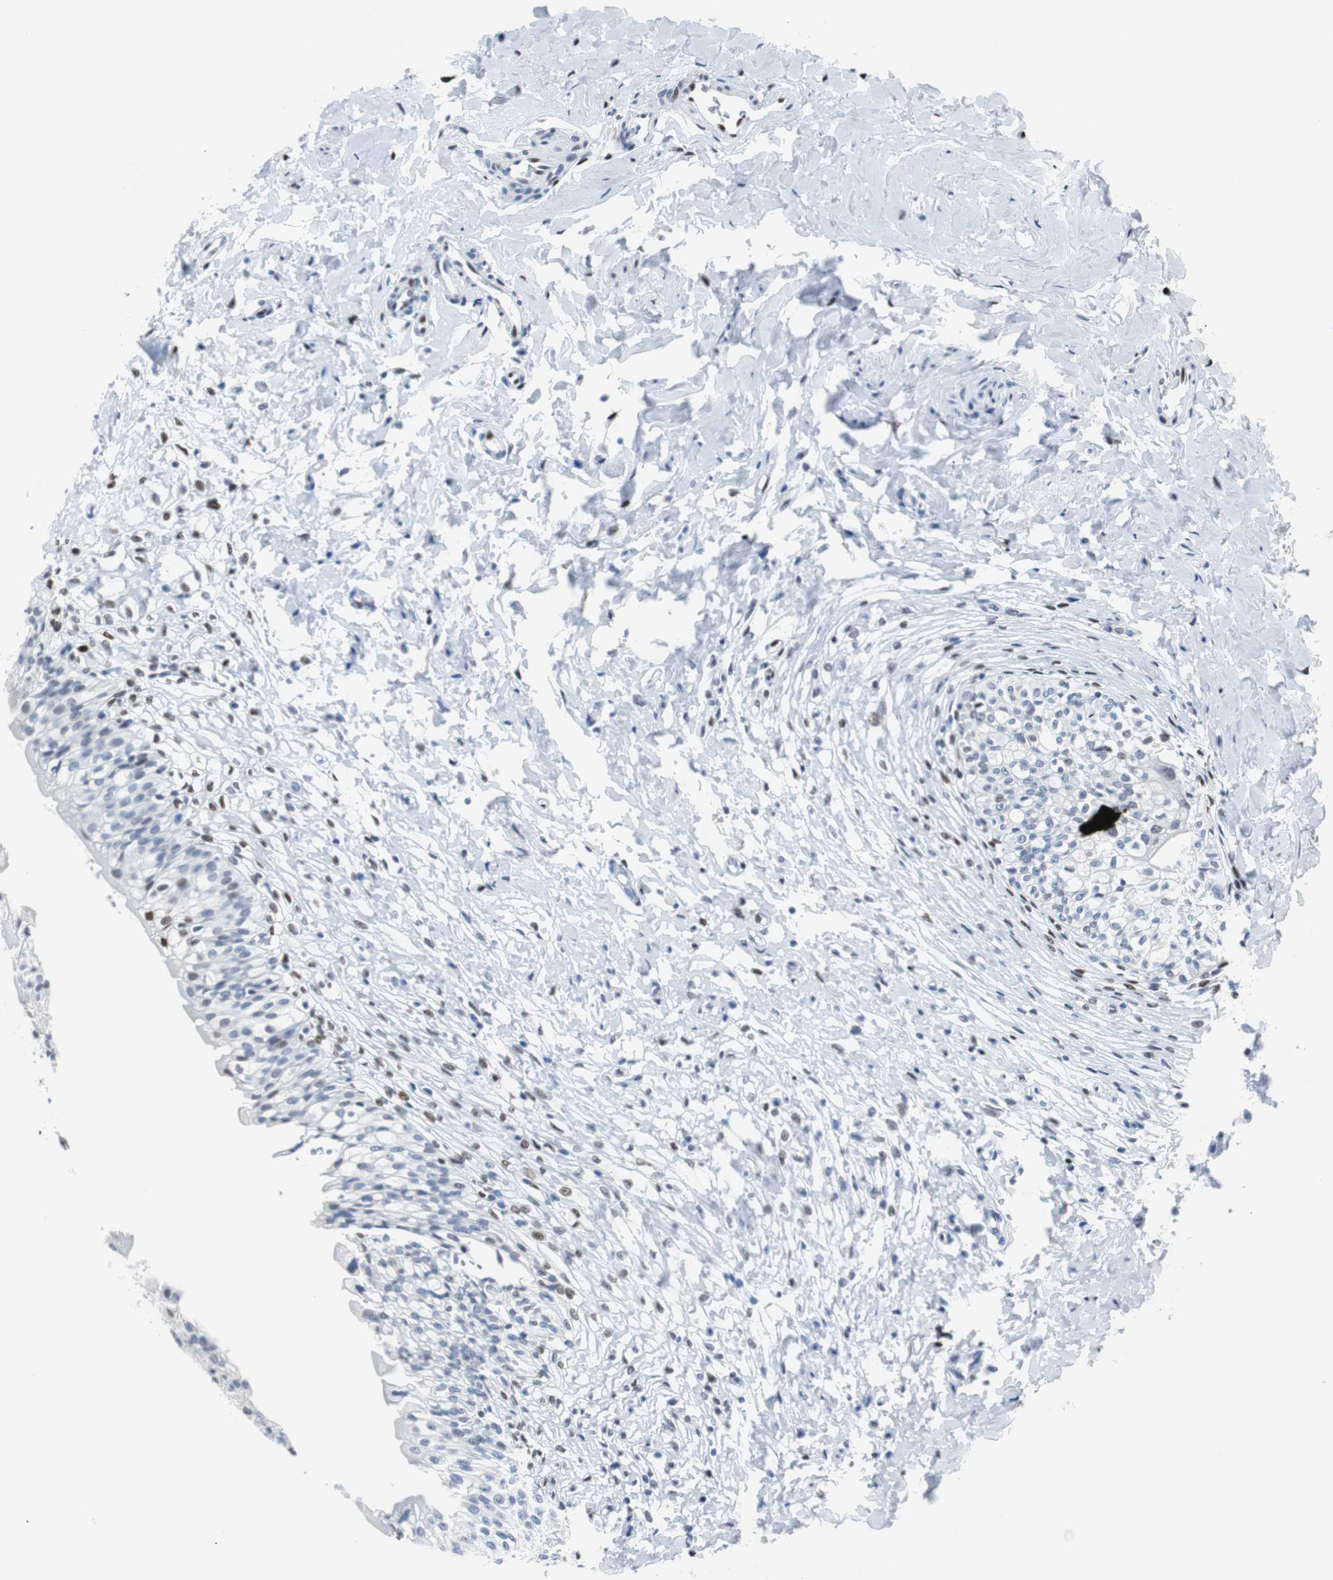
{"staining": {"intensity": "weak", "quantity": "<25%", "location": "nuclear"}, "tissue": "urinary bladder", "cell_type": "Urothelial cells", "image_type": "normal", "snomed": [{"axis": "morphology", "description": "Normal tissue, NOS"}, {"axis": "morphology", "description": "Inflammation, NOS"}, {"axis": "topography", "description": "Urinary bladder"}], "caption": "Human urinary bladder stained for a protein using immunohistochemistry displays no expression in urothelial cells.", "gene": "JUN", "patient": {"sex": "female", "age": 80}}